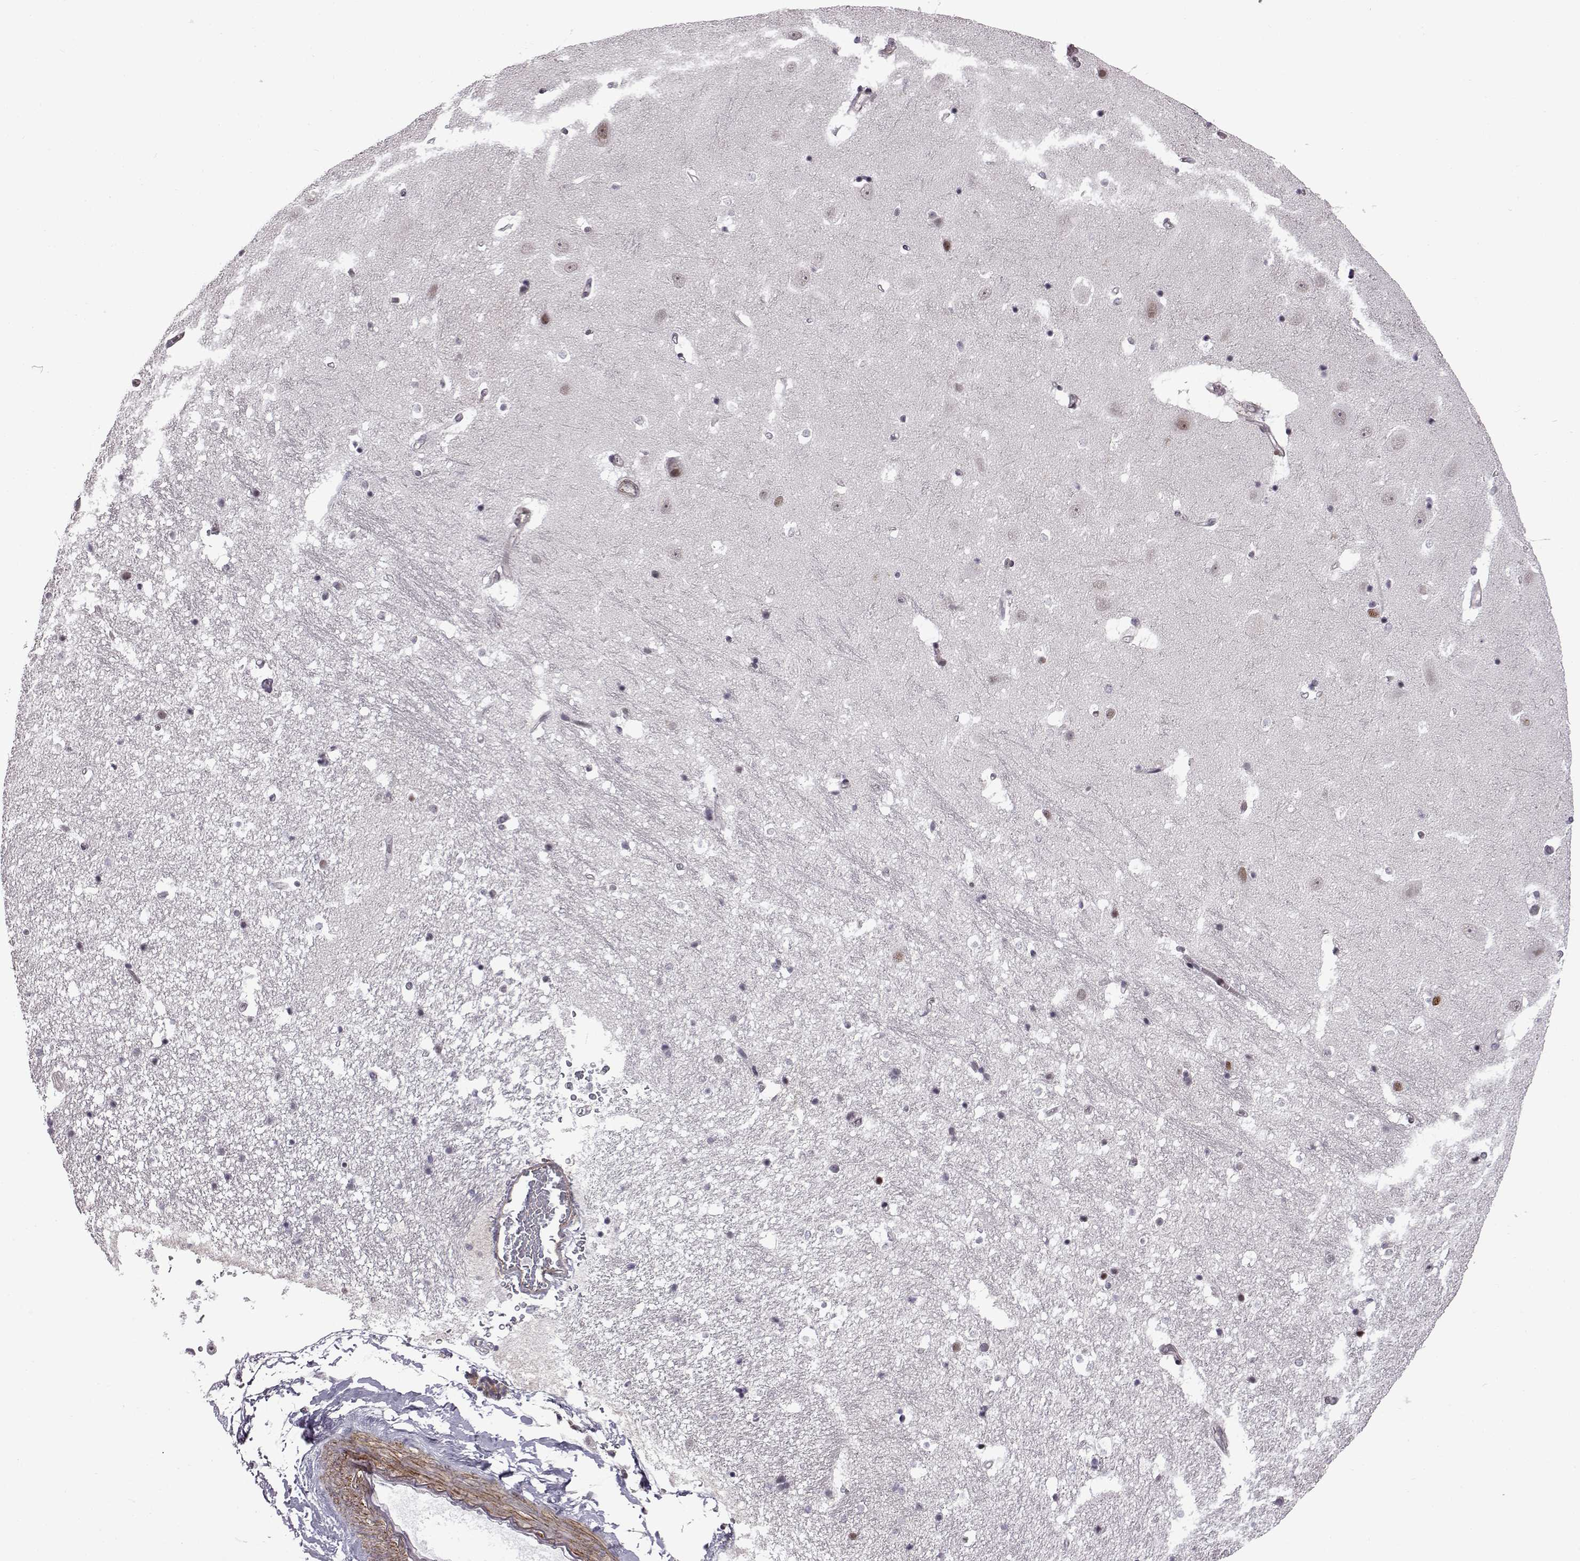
{"staining": {"intensity": "negative", "quantity": "none", "location": "none"}, "tissue": "hippocampus", "cell_type": "Glial cells", "image_type": "normal", "snomed": [{"axis": "morphology", "description": "Normal tissue, NOS"}, {"axis": "topography", "description": "Hippocampus"}], "caption": "Immunohistochemistry (IHC) of benign human hippocampus reveals no expression in glial cells.", "gene": "SYNPO2", "patient": {"sex": "male", "age": 44}}